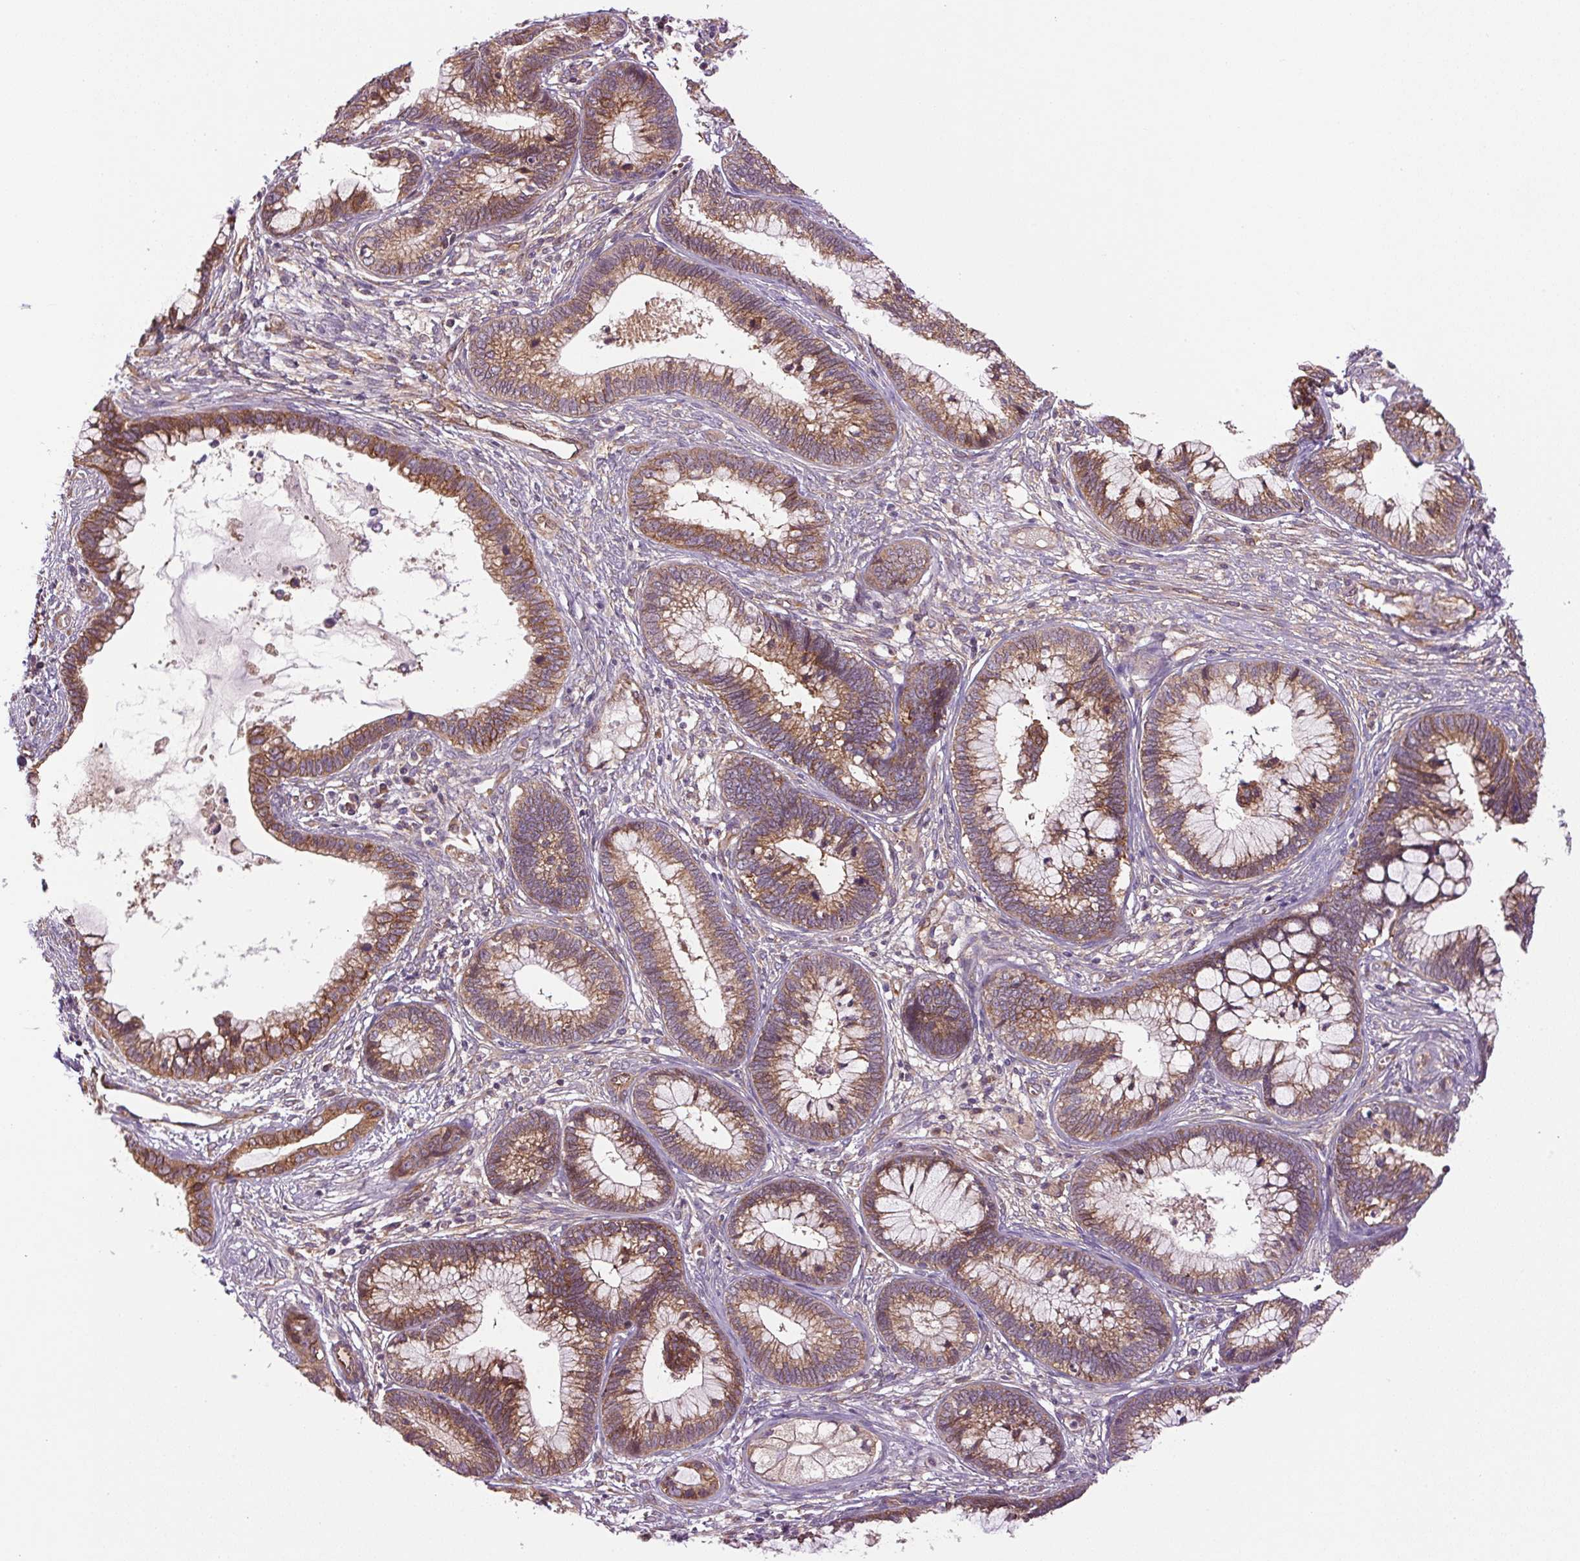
{"staining": {"intensity": "moderate", "quantity": ">75%", "location": "cytoplasmic/membranous"}, "tissue": "cervical cancer", "cell_type": "Tumor cells", "image_type": "cancer", "snomed": [{"axis": "morphology", "description": "Adenocarcinoma, NOS"}, {"axis": "topography", "description": "Cervix"}], "caption": "About >75% of tumor cells in cervical cancer (adenocarcinoma) display moderate cytoplasmic/membranous protein staining as visualized by brown immunohistochemical staining.", "gene": "SEPTIN10", "patient": {"sex": "female", "age": 44}}